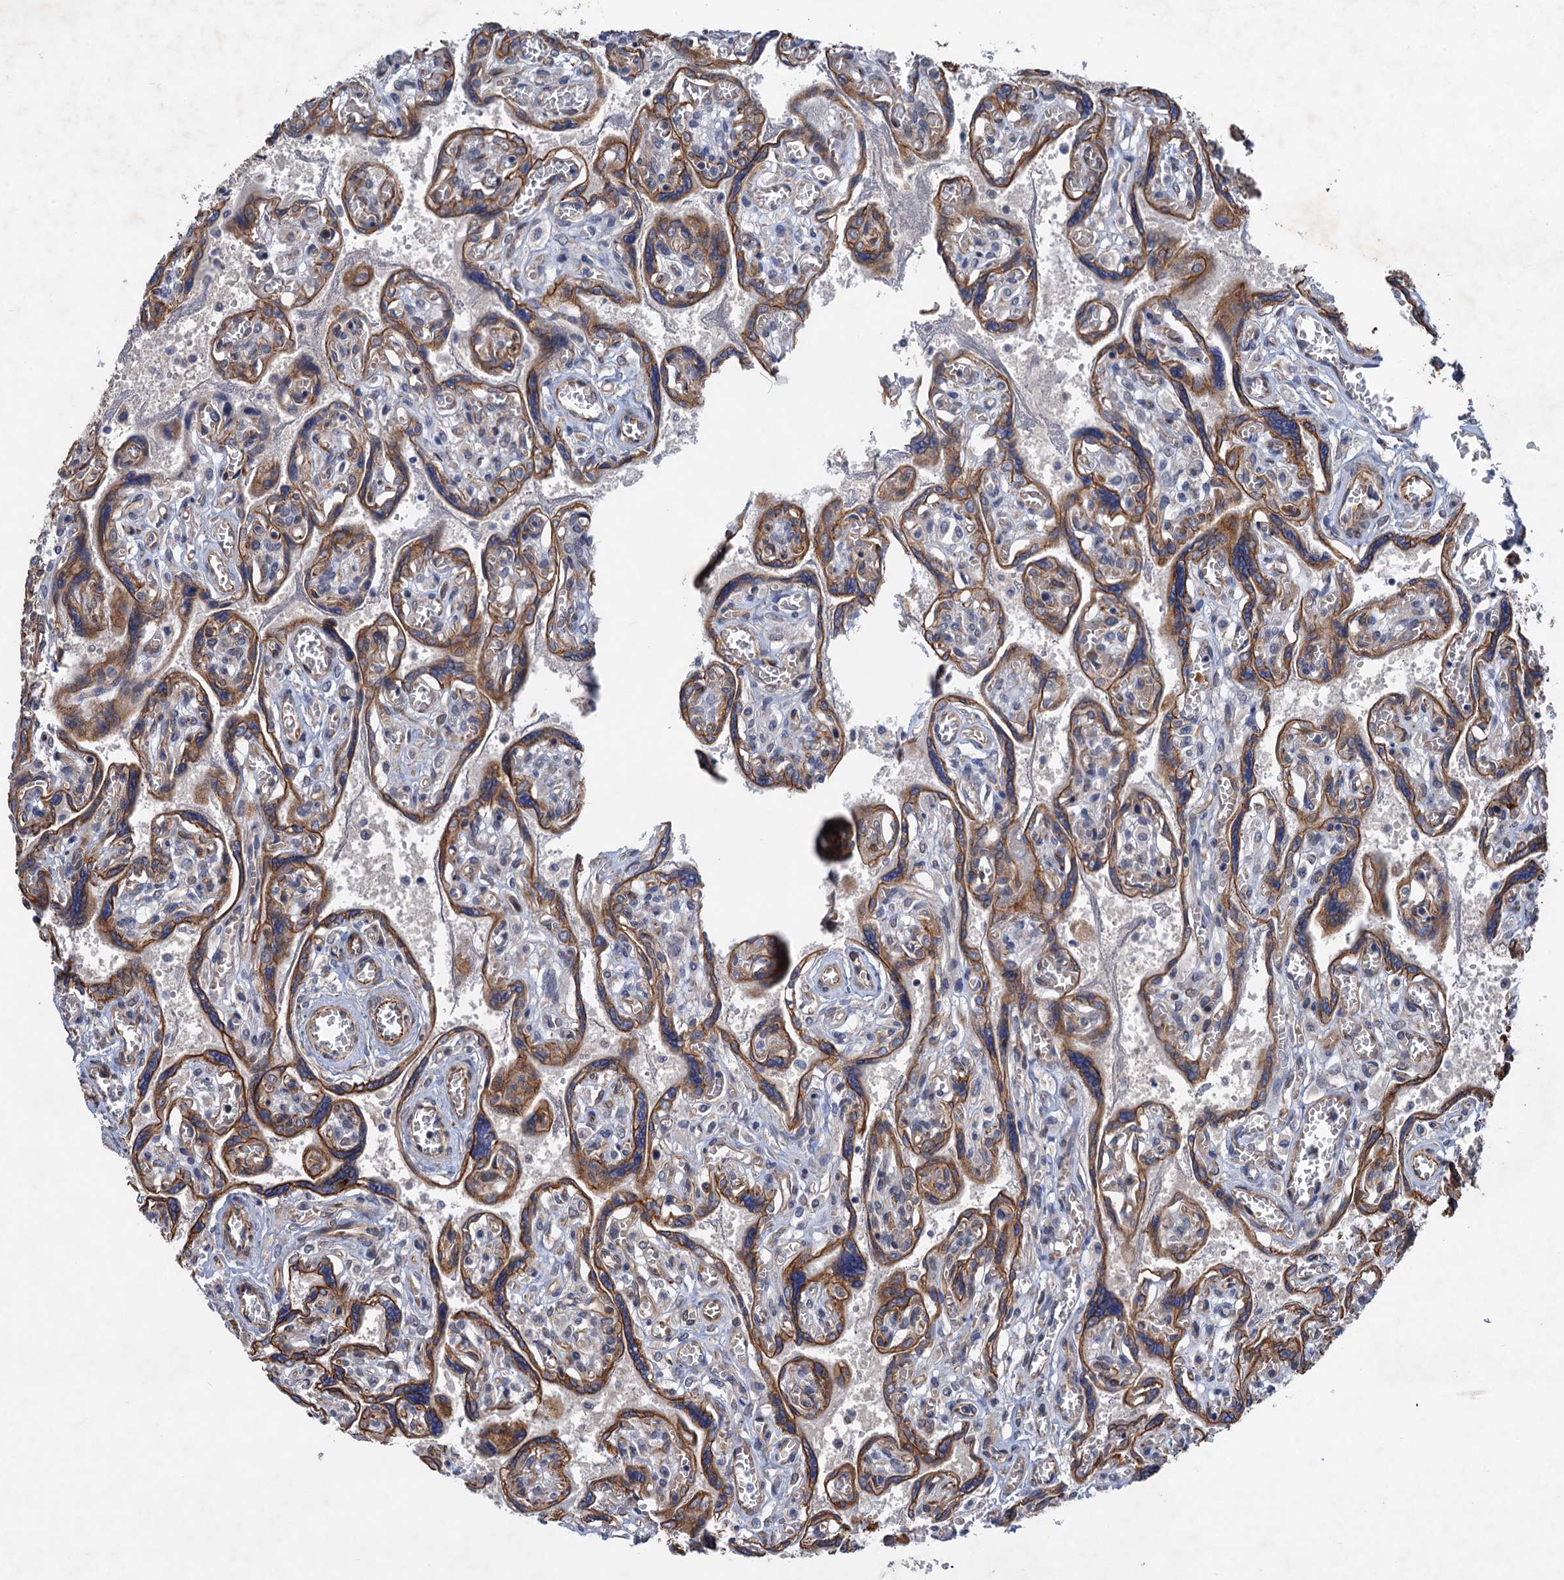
{"staining": {"intensity": "moderate", "quantity": ">75%", "location": "cytoplasmic/membranous"}, "tissue": "placenta", "cell_type": "Trophoblastic cells", "image_type": "normal", "snomed": [{"axis": "morphology", "description": "Normal tissue, NOS"}, {"axis": "topography", "description": "Placenta"}], "caption": "Immunohistochemistry image of benign placenta: placenta stained using IHC displays medium levels of moderate protein expression localized specifically in the cytoplasmic/membranous of trophoblastic cells, appearing as a cytoplasmic/membranous brown color.", "gene": "TTC31", "patient": {"sex": "female", "age": 39}}